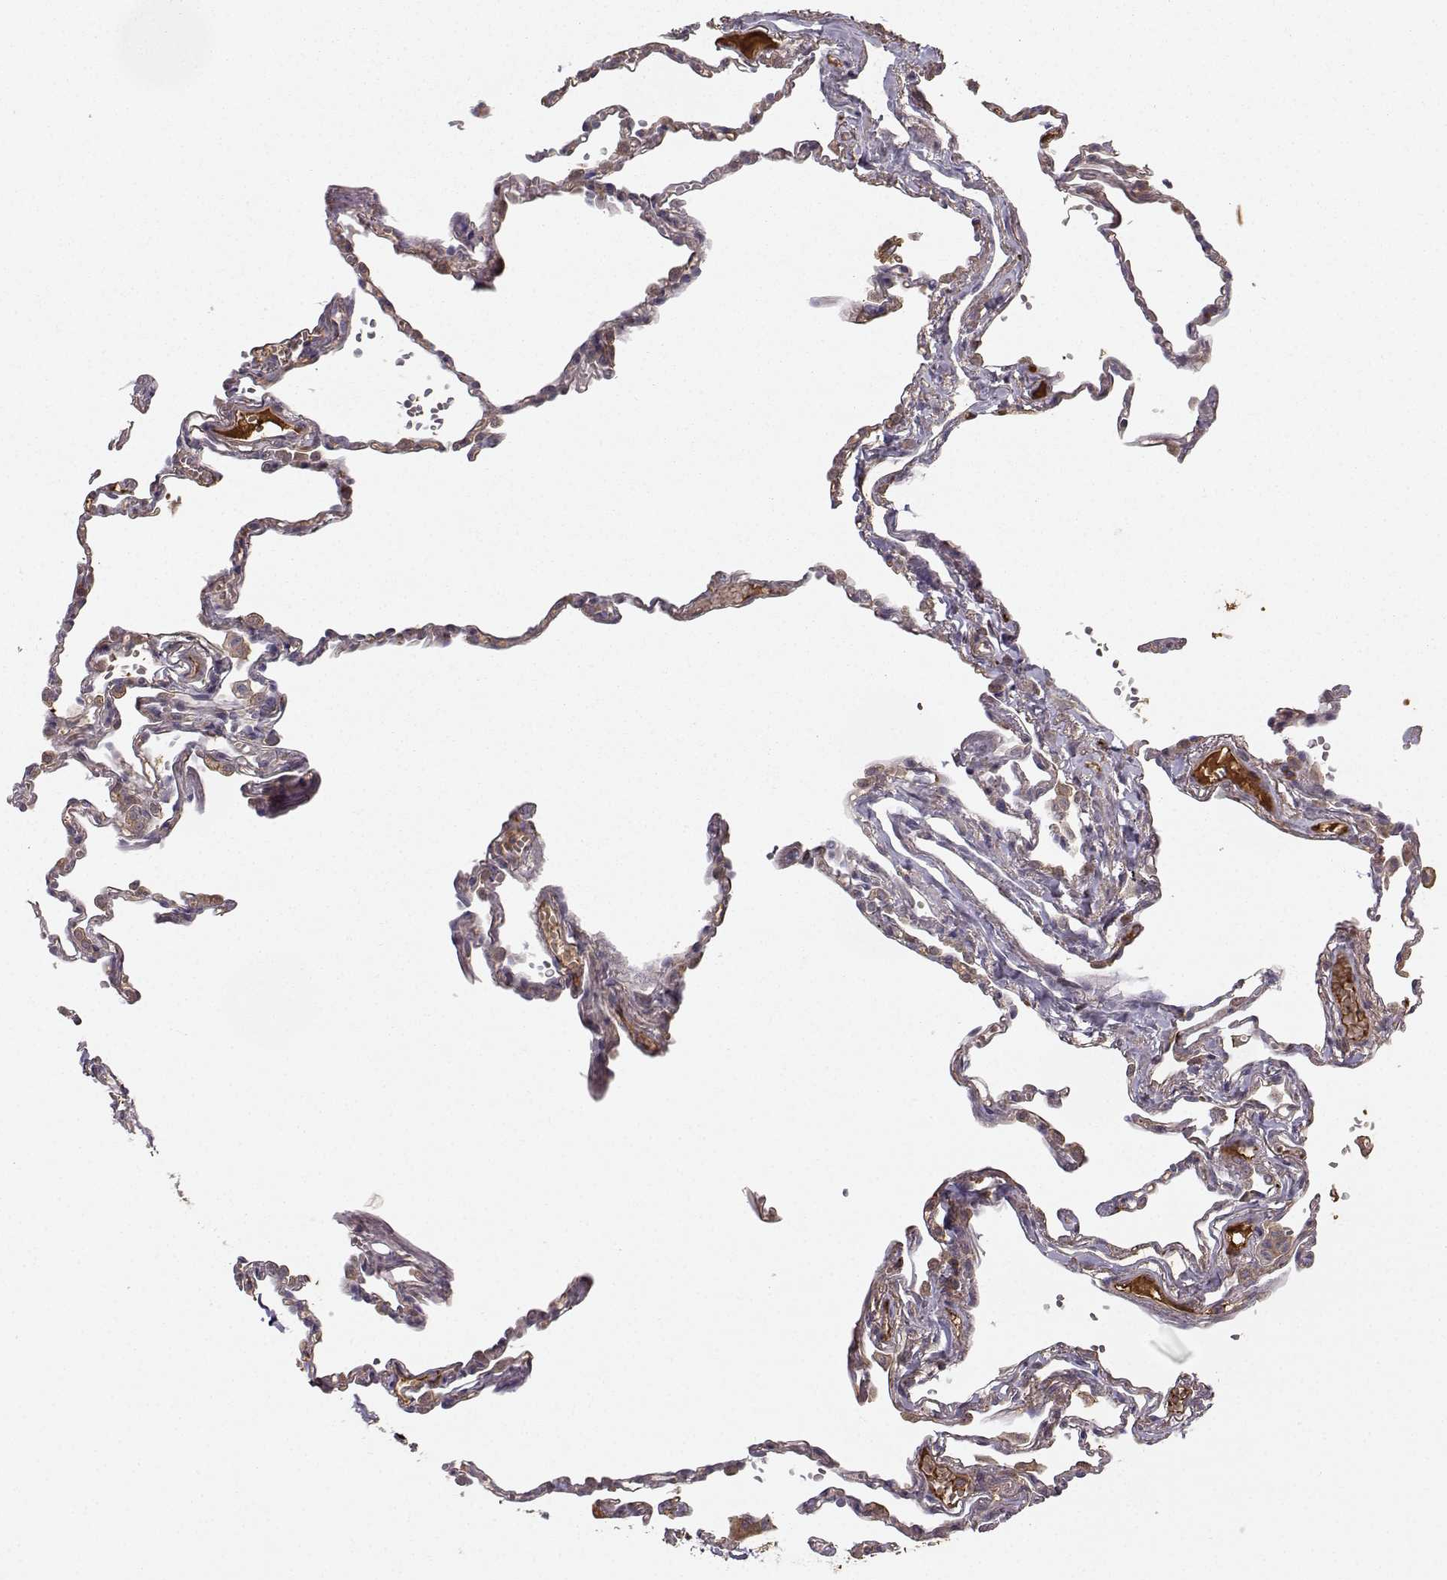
{"staining": {"intensity": "moderate", "quantity": "25%-75%", "location": "cytoplasmic/membranous"}, "tissue": "lung", "cell_type": "Alveolar cells", "image_type": "normal", "snomed": [{"axis": "morphology", "description": "Normal tissue, NOS"}, {"axis": "topography", "description": "Lung"}], "caption": "Moderate cytoplasmic/membranous protein expression is present in approximately 25%-75% of alveolar cells in lung. (DAB (3,3'-diaminobenzidine) IHC, brown staining for protein, blue staining for nuclei).", "gene": "WNT6", "patient": {"sex": "male", "age": 78}}